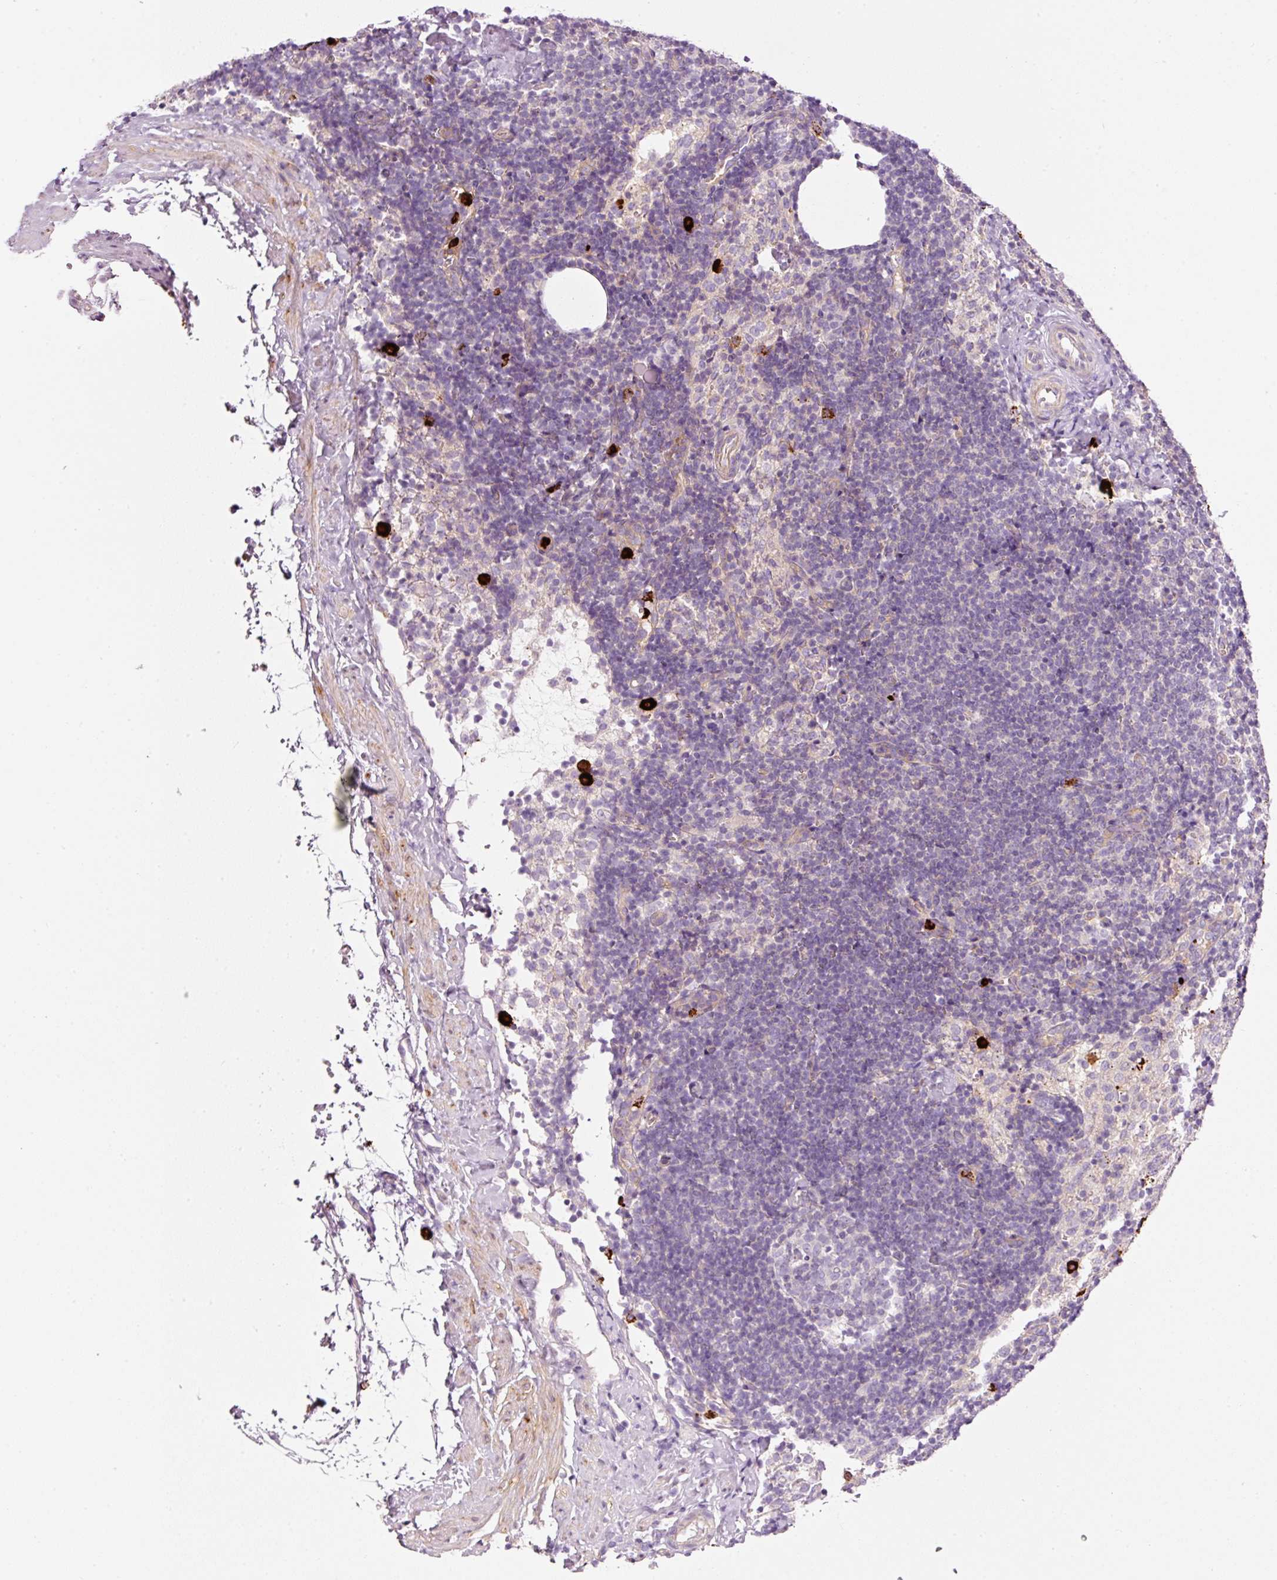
{"staining": {"intensity": "negative", "quantity": "none", "location": "none"}, "tissue": "lymph node", "cell_type": "Germinal center cells", "image_type": "normal", "snomed": [{"axis": "morphology", "description": "Normal tissue, NOS"}, {"axis": "topography", "description": "Lymph node"}], "caption": "This is an IHC histopathology image of benign lymph node. There is no staining in germinal center cells.", "gene": "MAP3K3", "patient": {"sex": "female", "age": 52}}